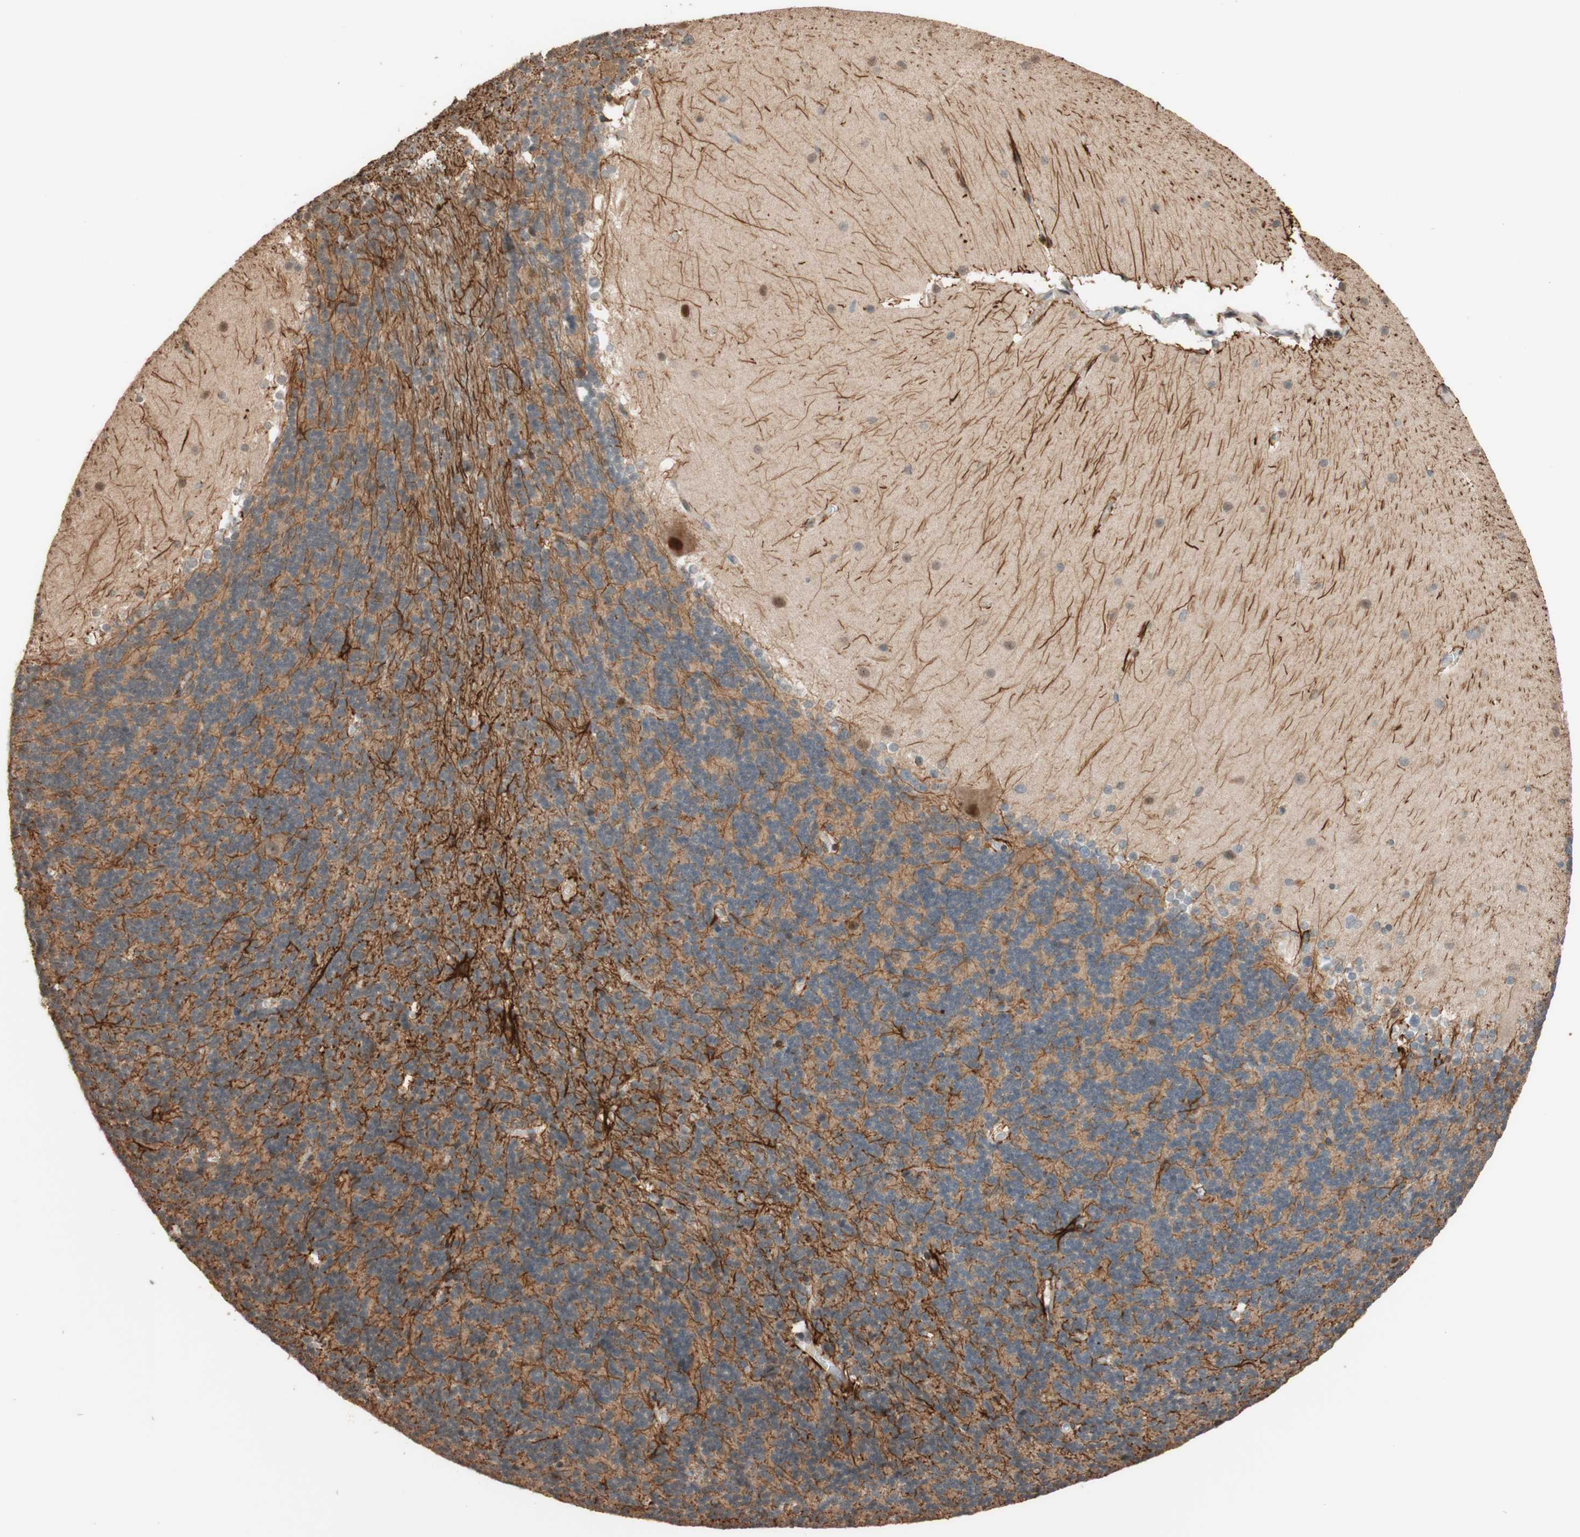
{"staining": {"intensity": "moderate", "quantity": ">75%", "location": "cytoplasmic/membranous"}, "tissue": "cerebellum", "cell_type": "Cells in granular layer", "image_type": "normal", "snomed": [{"axis": "morphology", "description": "Normal tissue, NOS"}, {"axis": "topography", "description": "Cerebellum"}], "caption": "Immunohistochemical staining of normal cerebellum shows moderate cytoplasmic/membranous protein staining in about >75% of cells in granular layer. Ihc stains the protein in brown and the nuclei are stained blue.", "gene": "CCNC", "patient": {"sex": "female", "age": 19}}